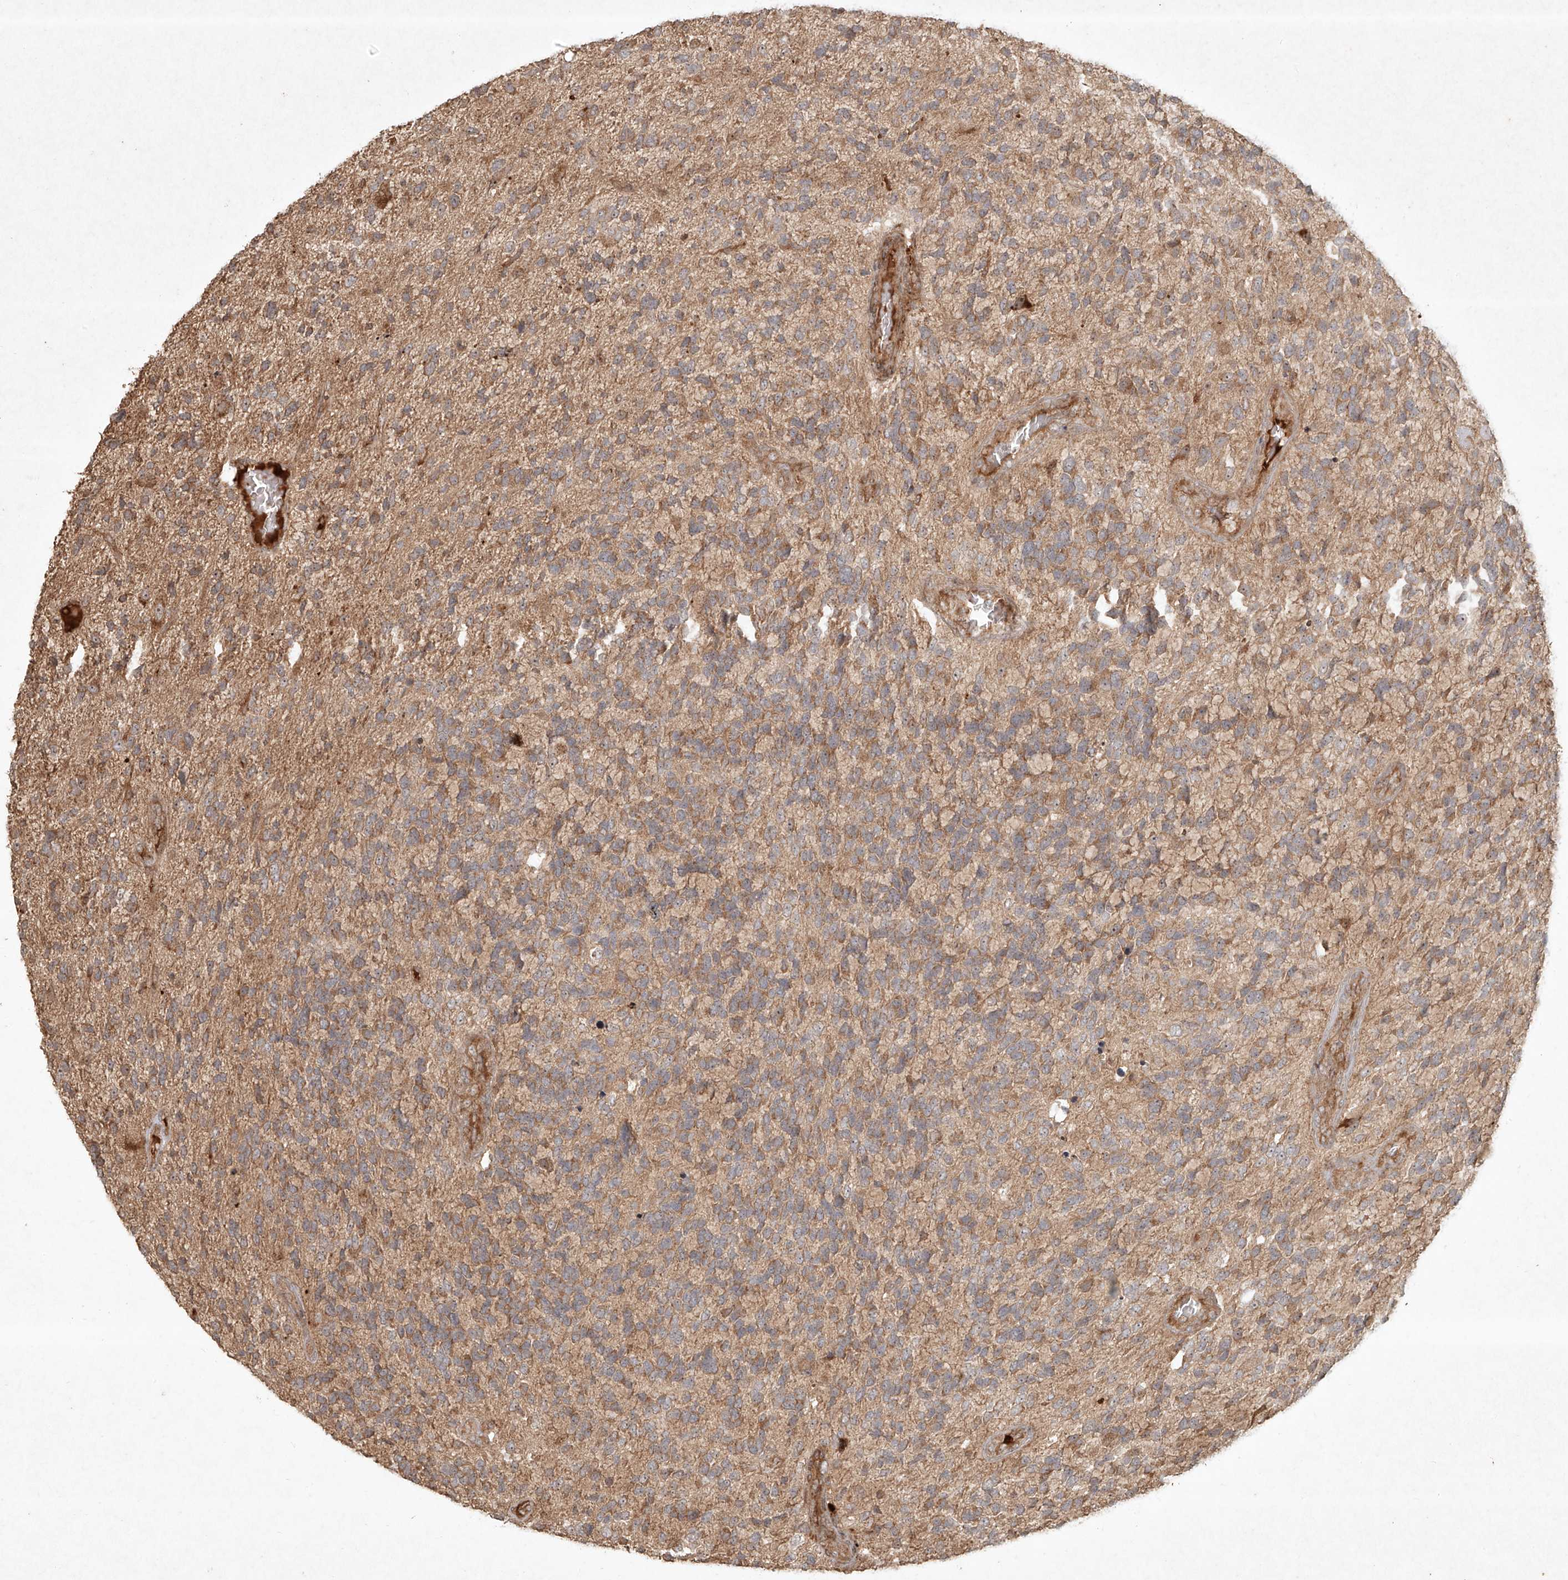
{"staining": {"intensity": "weak", "quantity": "25%-75%", "location": "cytoplasmic/membranous"}, "tissue": "glioma", "cell_type": "Tumor cells", "image_type": "cancer", "snomed": [{"axis": "morphology", "description": "Glioma, malignant, High grade"}, {"axis": "topography", "description": "Brain"}], "caption": "Weak cytoplasmic/membranous expression for a protein is seen in approximately 25%-75% of tumor cells of glioma using immunohistochemistry (IHC).", "gene": "CYYR1", "patient": {"sex": "female", "age": 58}}